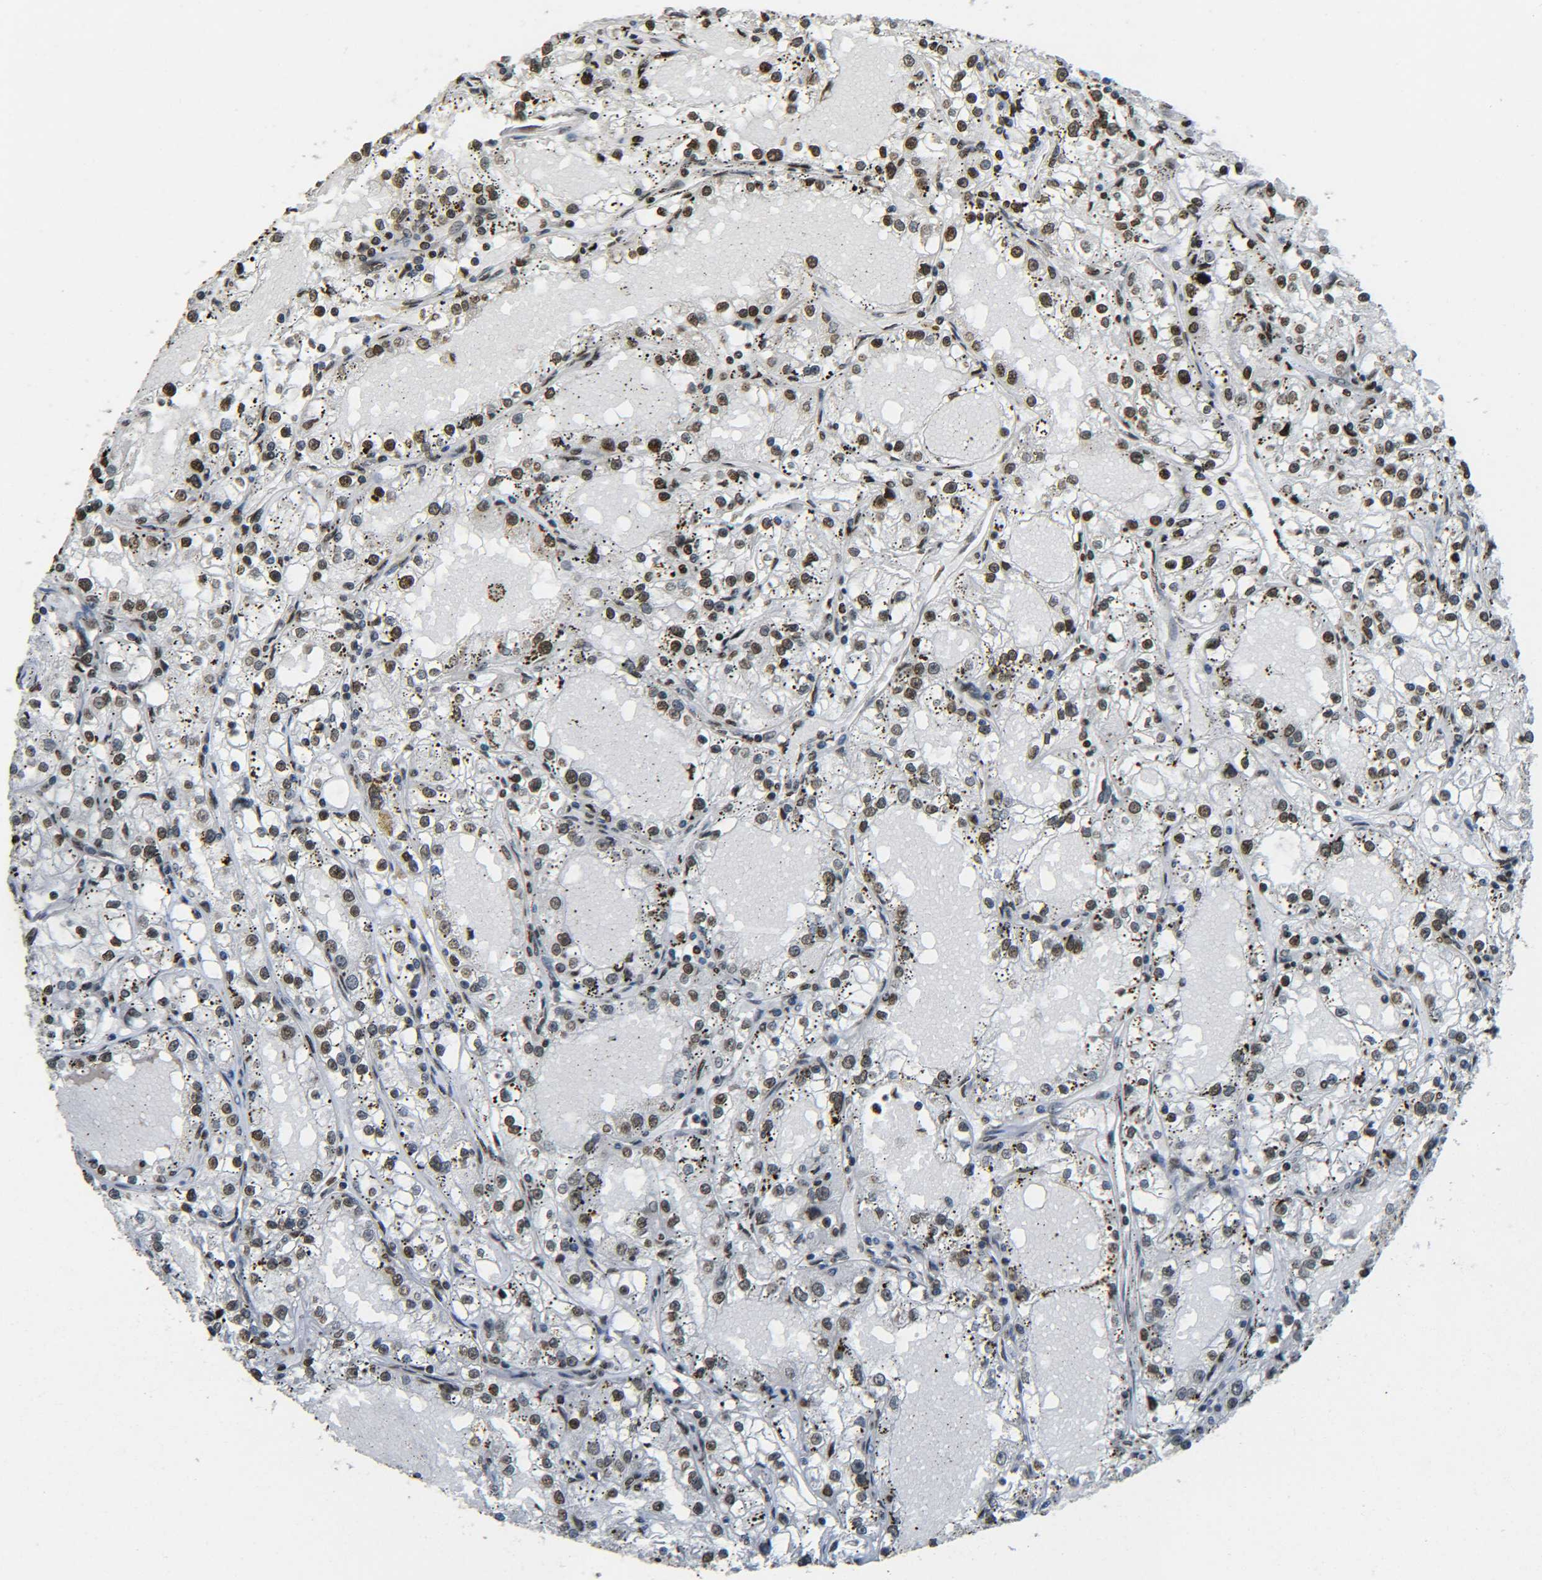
{"staining": {"intensity": "moderate", "quantity": ">75%", "location": "nuclear"}, "tissue": "renal cancer", "cell_type": "Tumor cells", "image_type": "cancer", "snomed": [{"axis": "morphology", "description": "Adenocarcinoma, NOS"}, {"axis": "topography", "description": "Kidney"}], "caption": "Immunohistochemistry (DAB) staining of renal cancer shows moderate nuclear protein staining in about >75% of tumor cells.", "gene": "H4C16", "patient": {"sex": "male", "age": 56}}